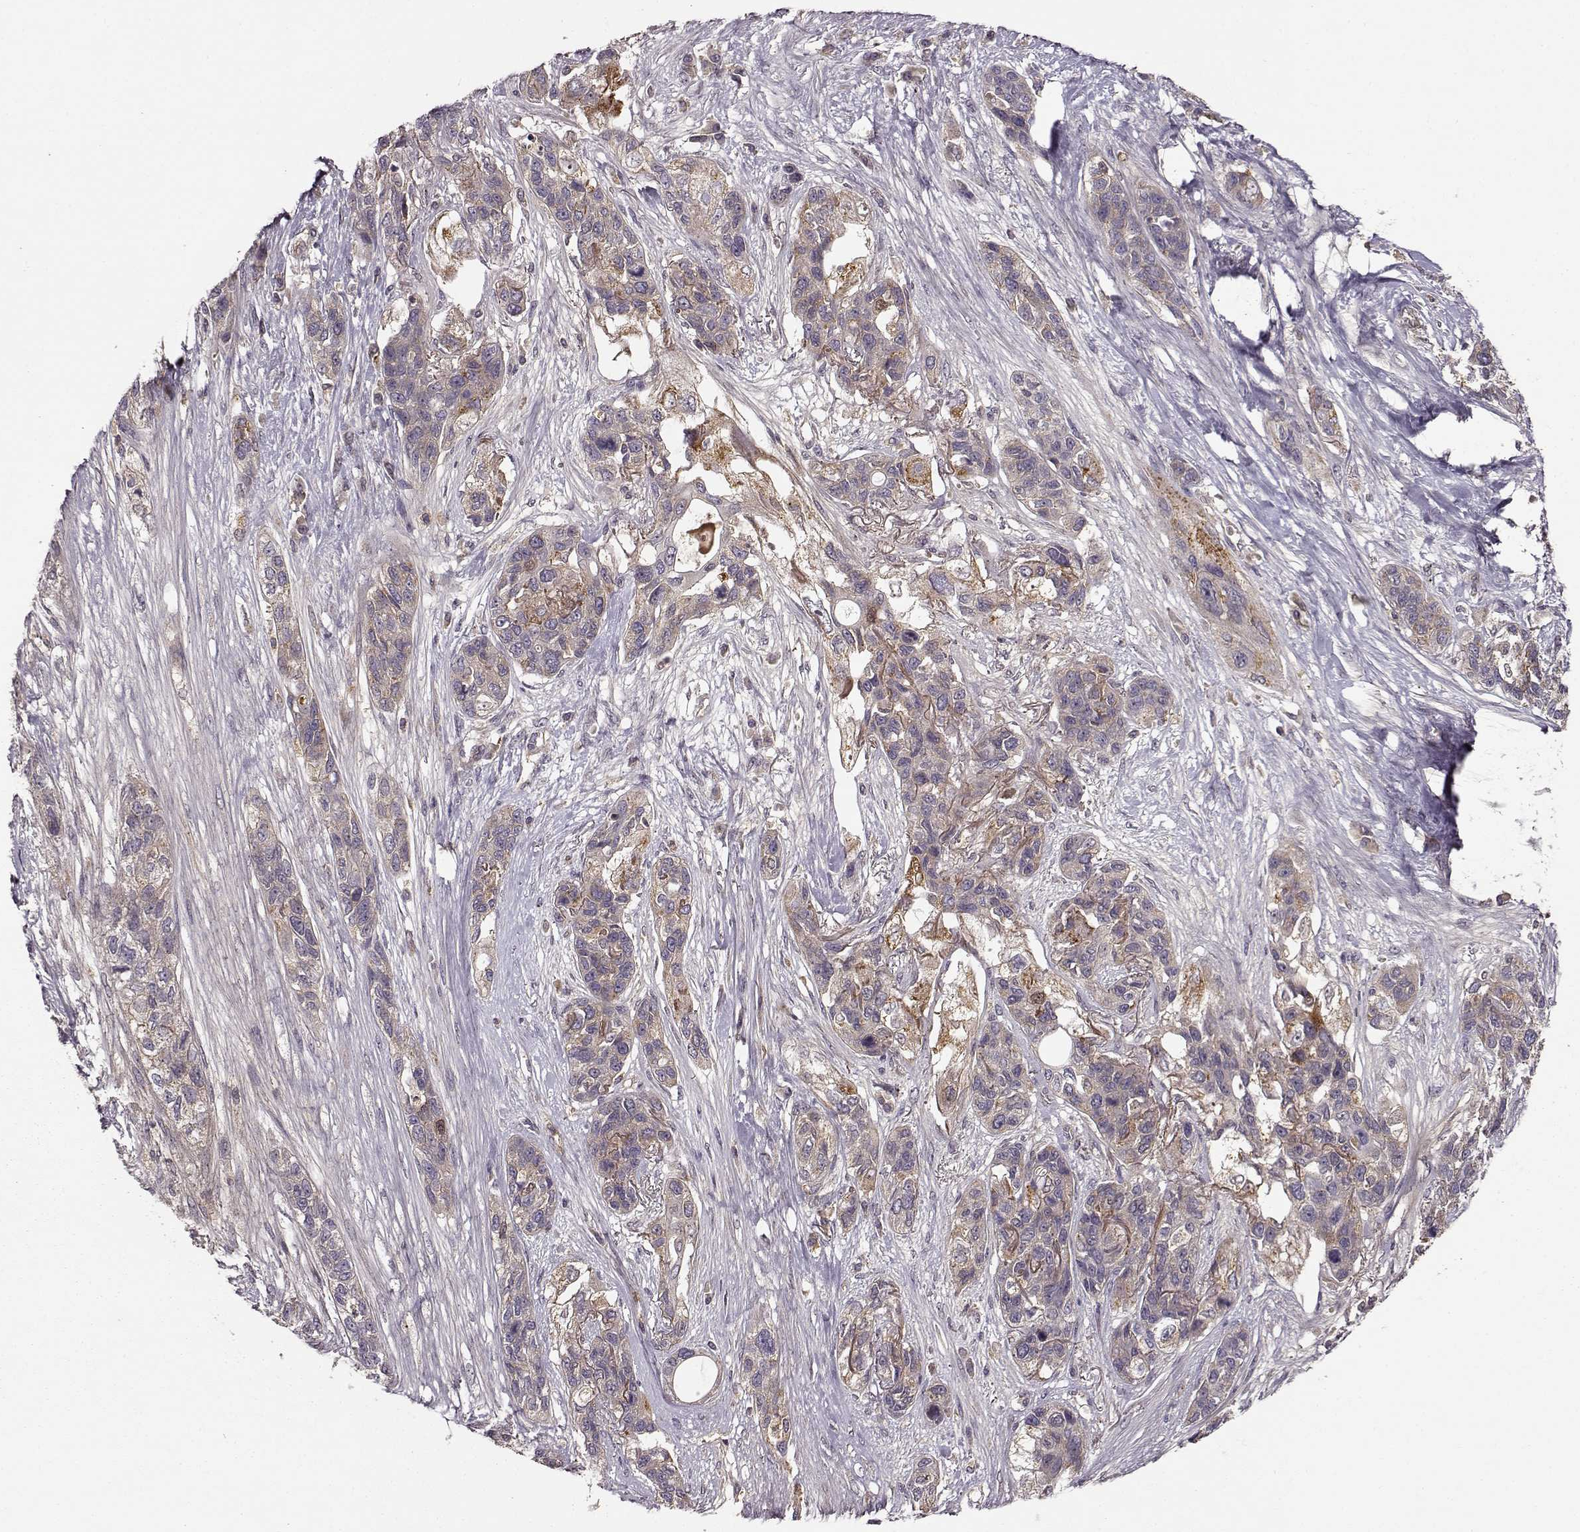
{"staining": {"intensity": "weak", "quantity": ">75%", "location": "cytoplasmic/membranous"}, "tissue": "lung cancer", "cell_type": "Tumor cells", "image_type": "cancer", "snomed": [{"axis": "morphology", "description": "Squamous cell carcinoma, NOS"}, {"axis": "topography", "description": "Lung"}], "caption": "Lung cancer (squamous cell carcinoma) stained with DAB immunohistochemistry shows low levels of weak cytoplasmic/membranous staining in about >75% of tumor cells.", "gene": "IFRD2", "patient": {"sex": "female", "age": 70}}